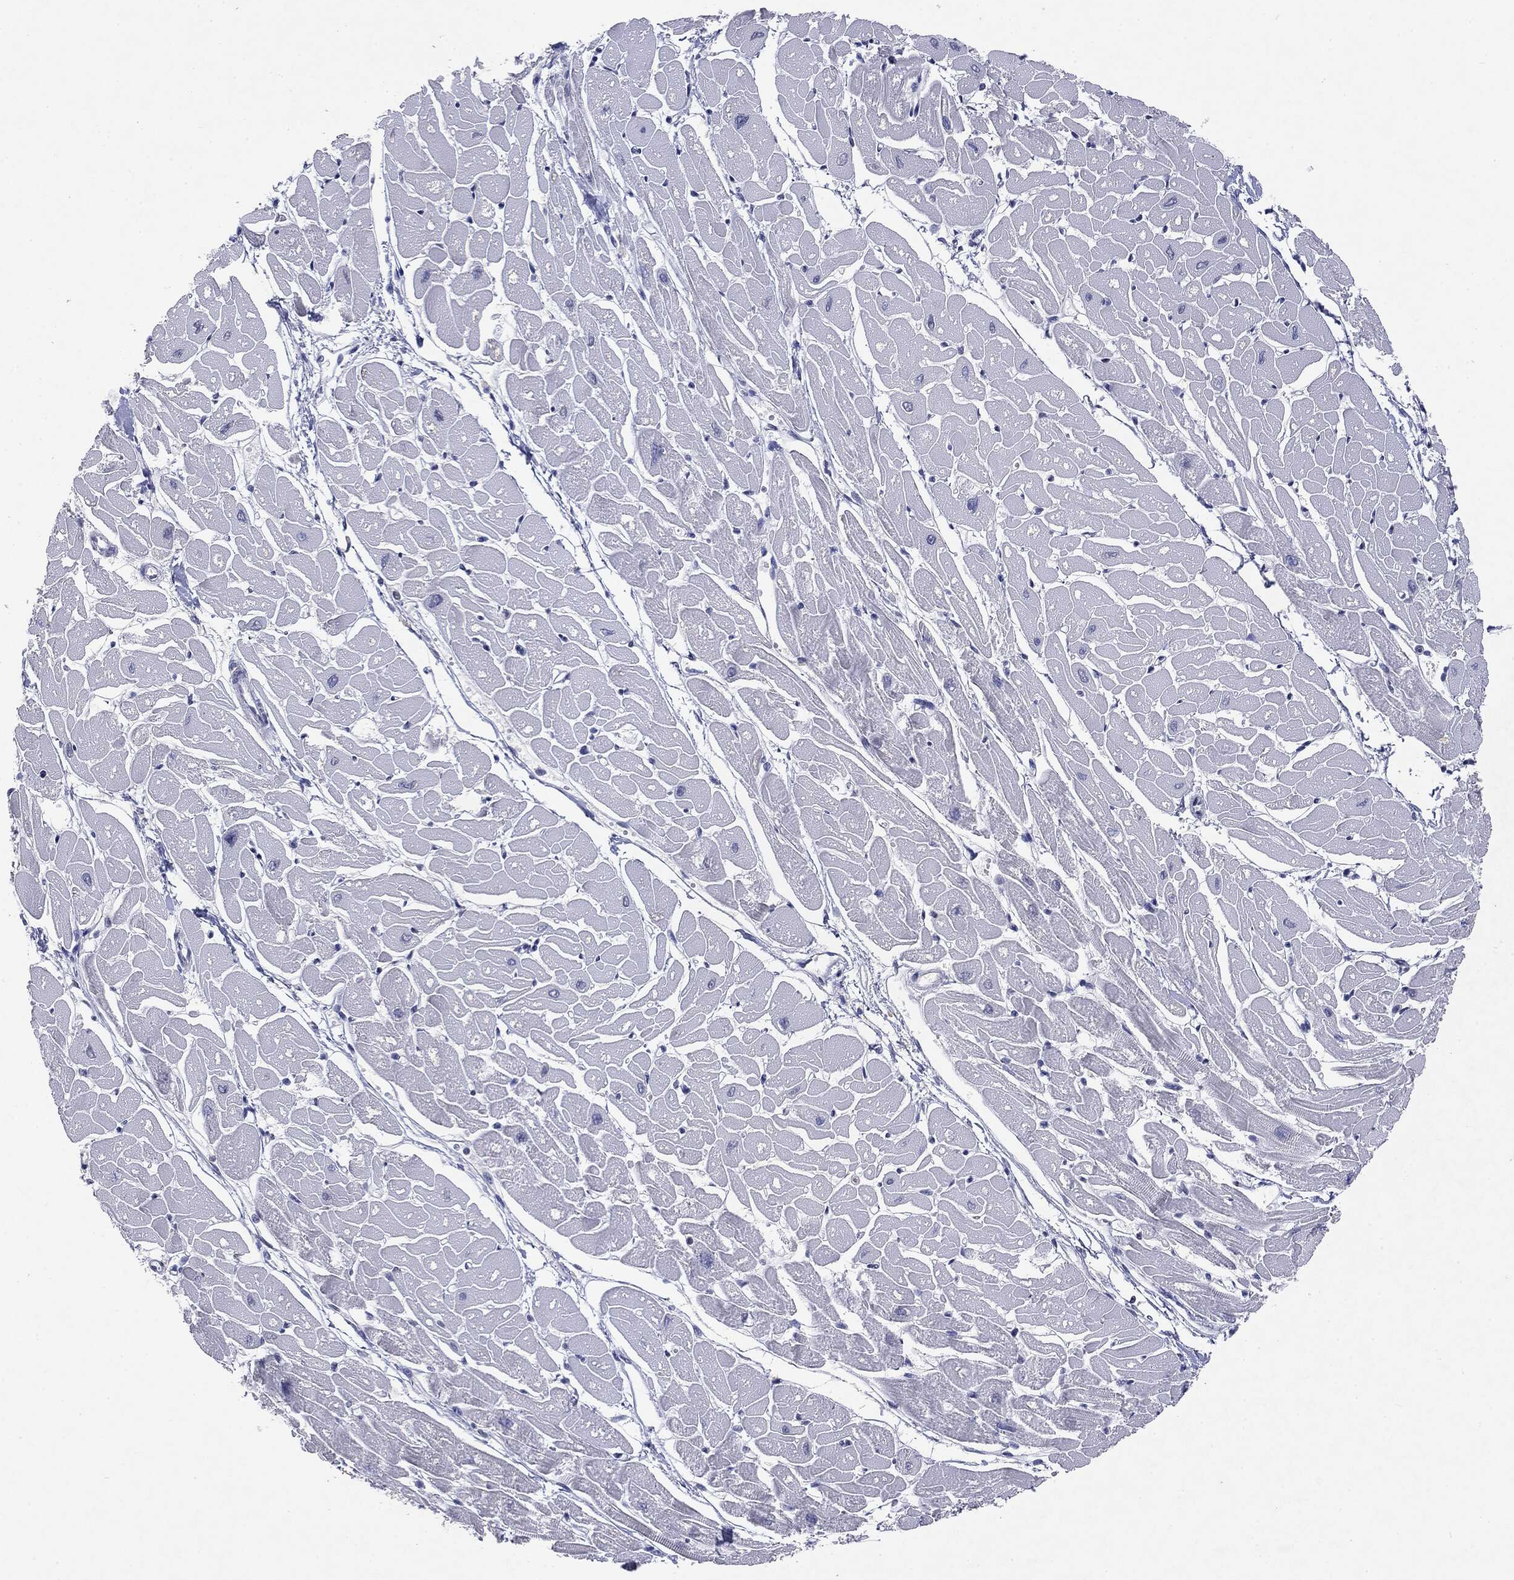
{"staining": {"intensity": "negative", "quantity": "none", "location": "none"}, "tissue": "heart muscle", "cell_type": "Cardiomyocytes", "image_type": "normal", "snomed": [{"axis": "morphology", "description": "Normal tissue, NOS"}, {"axis": "topography", "description": "Heart"}], "caption": "The histopathology image shows no staining of cardiomyocytes in benign heart muscle.", "gene": "KIF2C", "patient": {"sex": "male", "age": 57}}